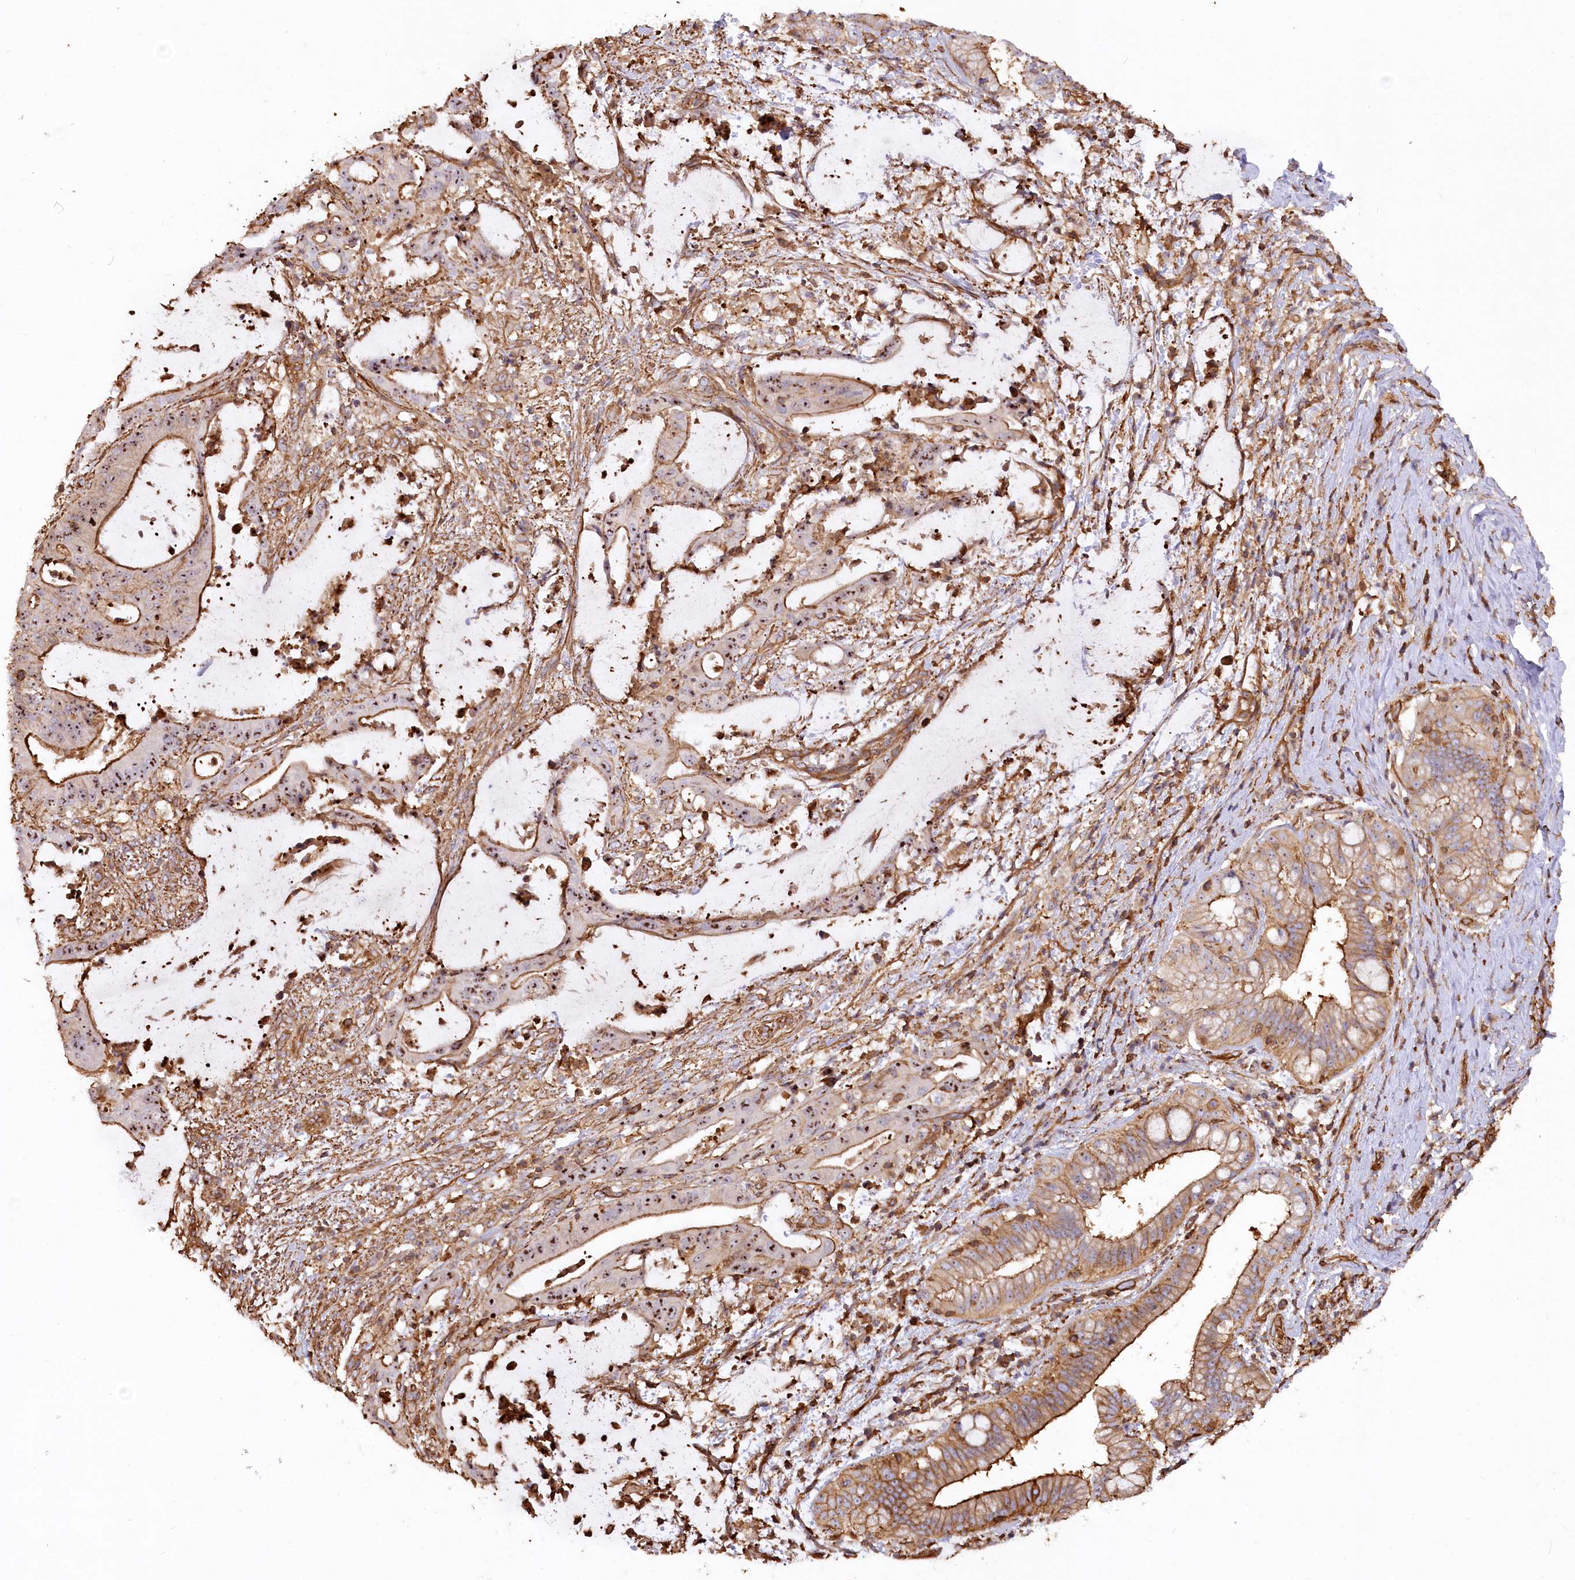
{"staining": {"intensity": "moderate", "quantity": "25%-75%", "location": "cytoplasmic/membranous,nuclear"}, "tissue": "liver cancer", "cell_type": "Tumor cells", "image_type": "cancer", "snomed": [{"axis": "morphology", "description": "Normal tissue, NOS"}, {"axis": "morphology", "description": "Cholangiocarcinoma"}, {"axis": "topography", "description": "Liver"}, {"axis": "topography", "description": "Peripheral nerve tissue"}], "caption": "IHC histopathology image of liver cholangiocarcinoma stained for a protein (brown), which demonstrates medium levels of moderate cytoplasmic/membranous and nuclear positivity in approximately 25%-75% of tumor cells.", "gene": "WDR36", "patient": {"sex": "female", "age": 73}}